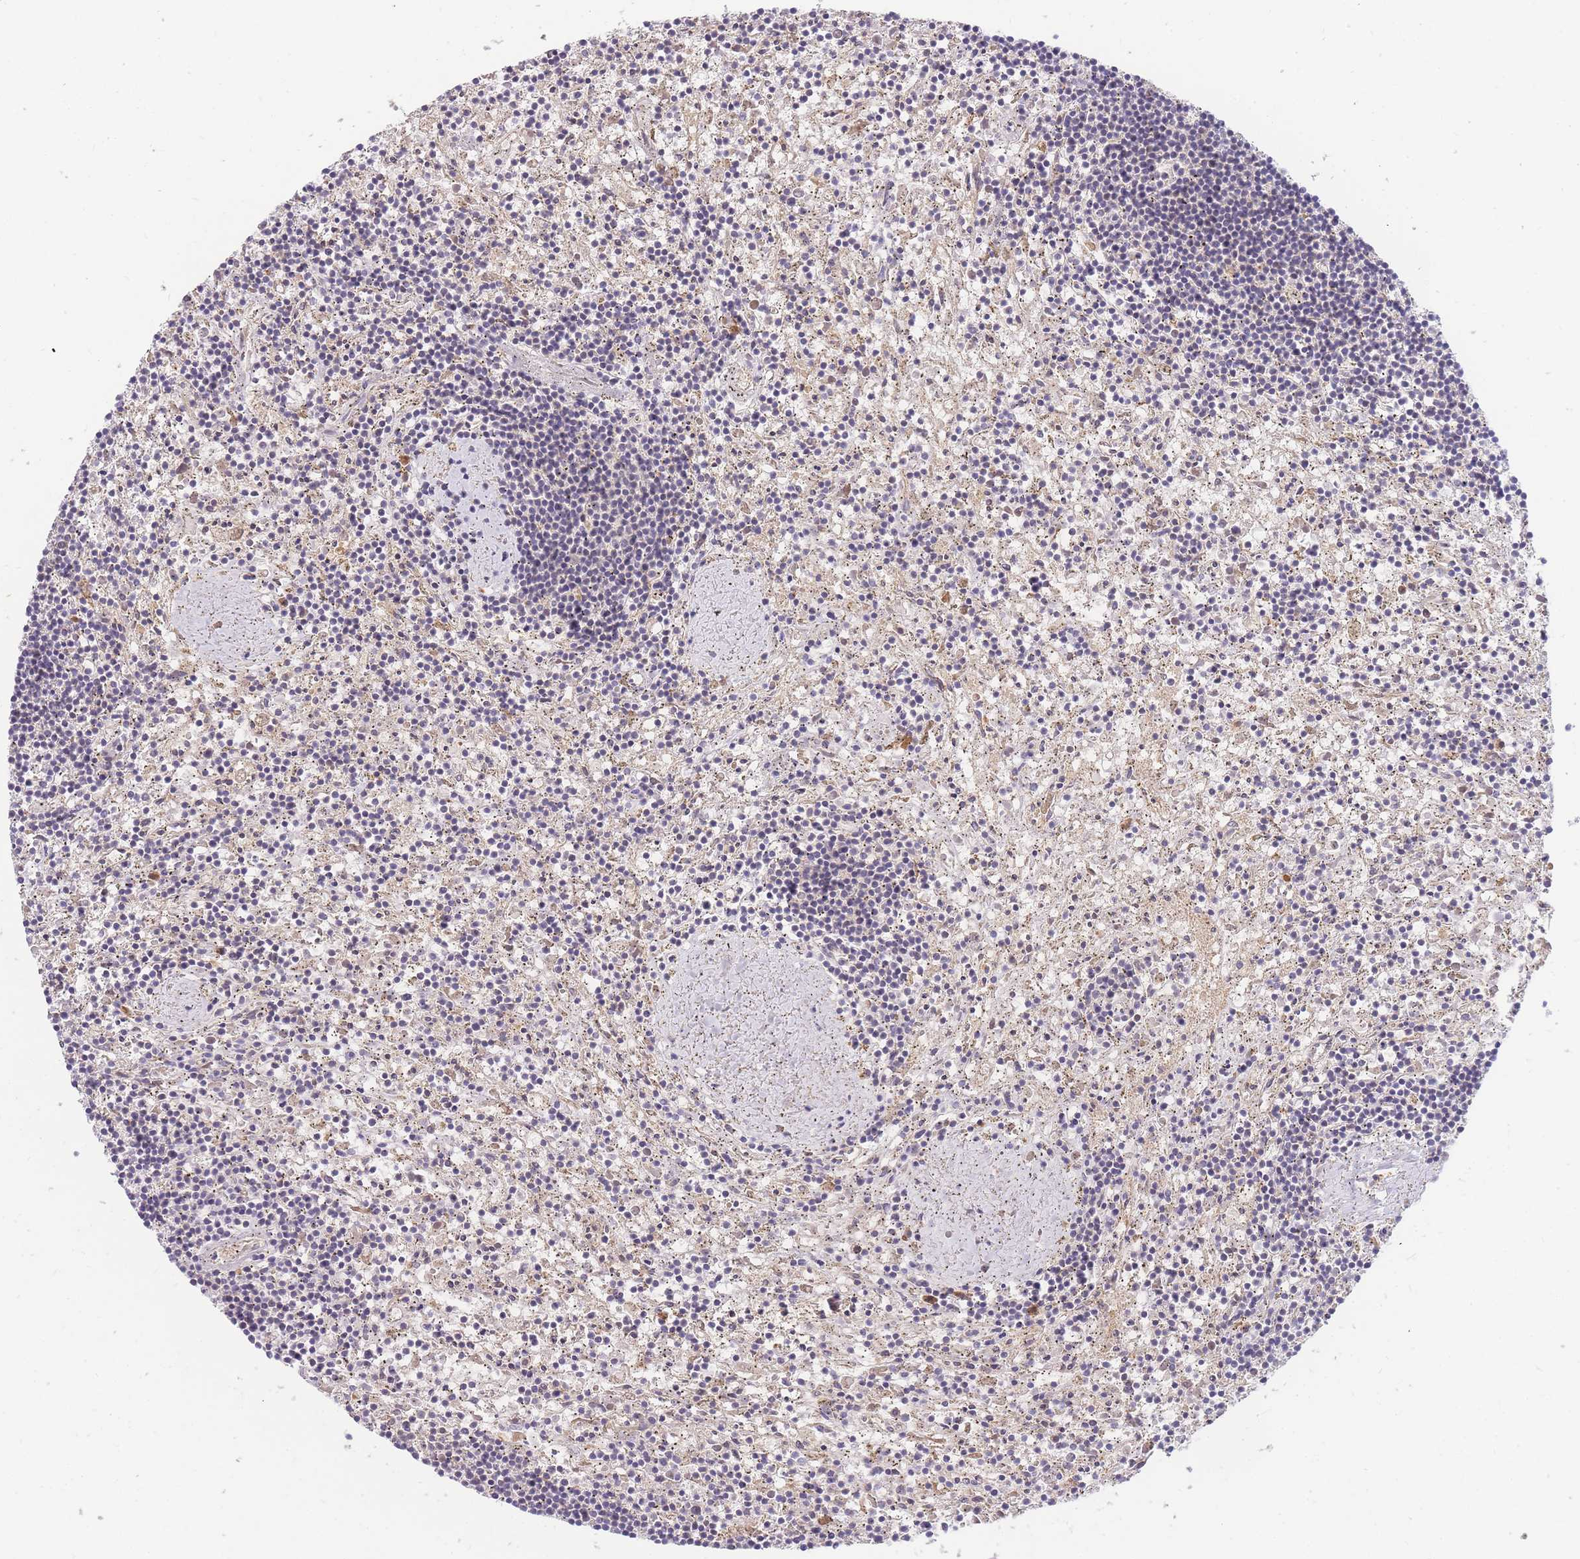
{"staining": {"intensity": "negative", "quantity": "none", "location": "none"}, "tissue": "lymphoma", "cell_type": "Tumor cells", "image_type": "cancer", "snomed": [{"axis": "morphology", "description": "Malignant lymphoma, non-Hodgkin's type, Low grade"}, {"axis": "topography", "description": "Spleen"}], "caption": "The immunohistochemistry (IHC) micrograph has no significant positivity in tumor cells of lymphoma tissue.", "gene": "ZNF577", "patient": {"sex": "male", "age": 76}}